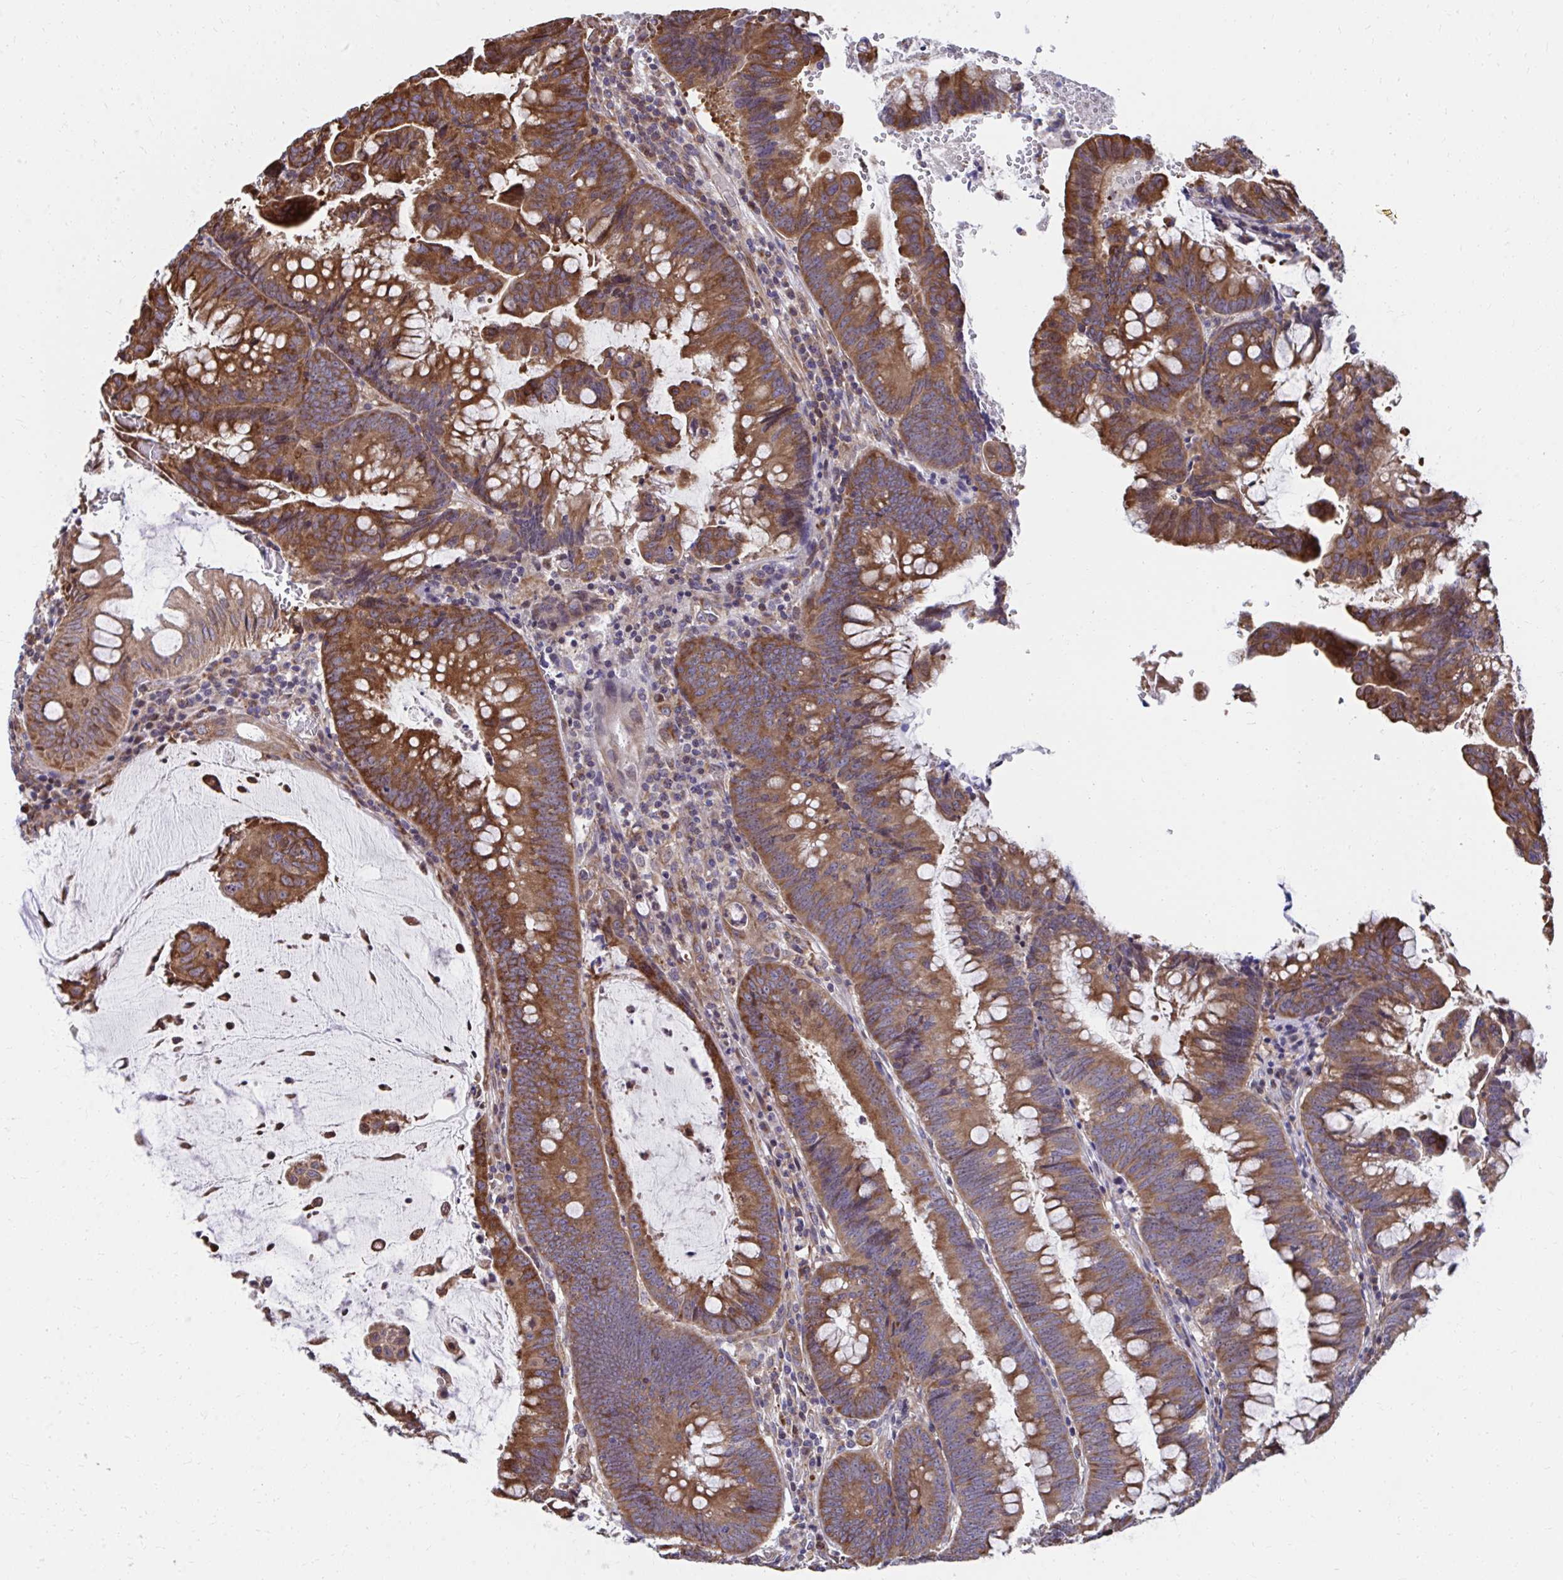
{"staining": {"intensity": "moderate", "quantity": ">75%", "location": "cytoplasmic/membranous"}, "tissue": "colorectal cancer", "cell_type": "Tumor cells", "image_type": "cancer", "snomed": [{"axis": "morphology", "description": "Adenocarcinoma, NOS"}, {"axis": "topography", "description": "Colon"}], "caption": "Immunohistochemistry (IHC) of adenocarcinoma (colorectal) displays medium levels of moderate cytoplasmic/membranous expression in about >75% of tumor cells.", "gene": "ZNF778", "patient": {"sex": "male", "age": 62}}